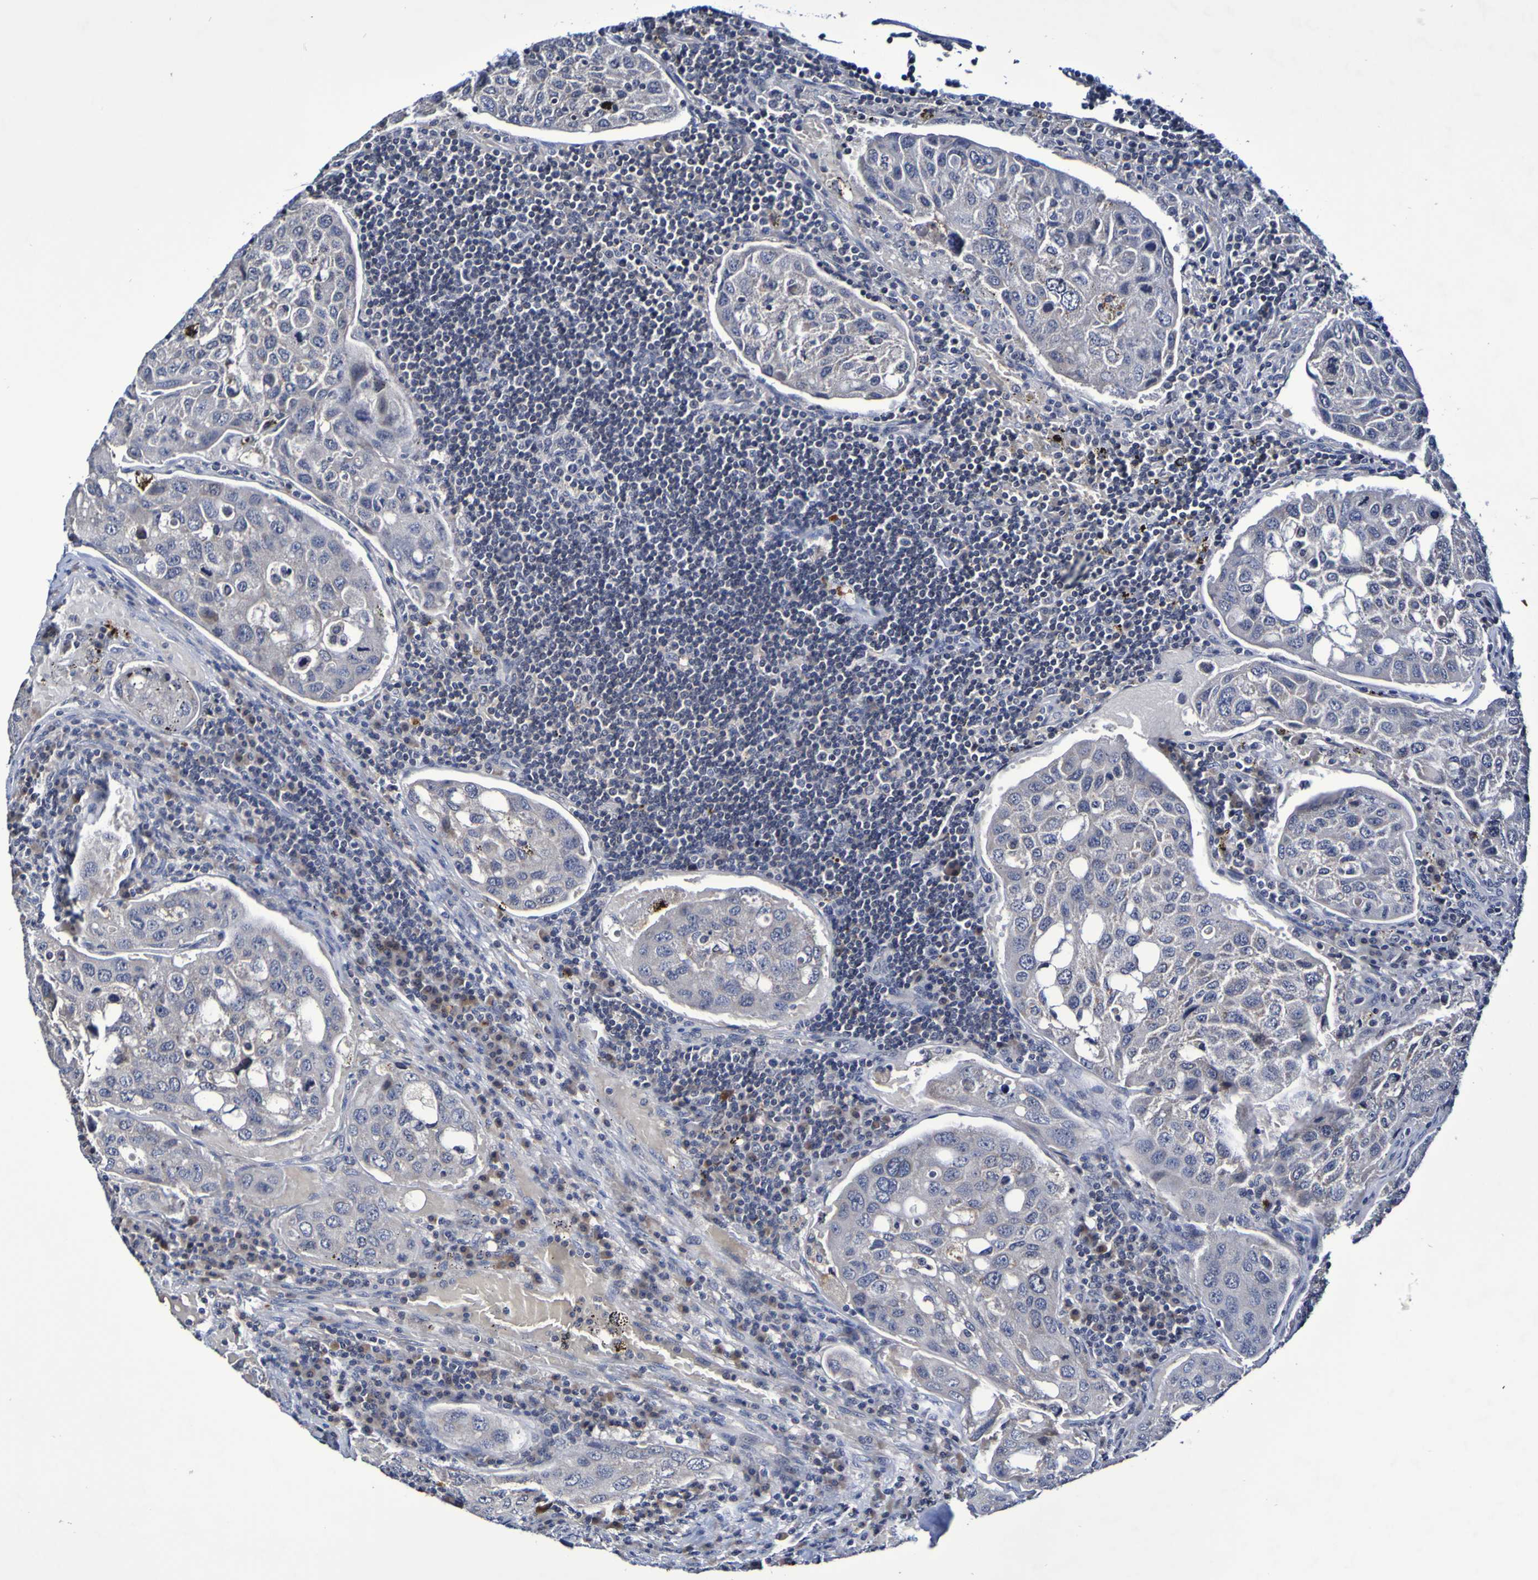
{"staining": {"intensity": "negative", "quantity": "none", "location": "none"}, "tissue": "urothelial cancer", "cell_type": "Tumor cells", "image_type": "cancer", "snomed": [{"axis": "morphology", "description": "Urothelial carcinoma, High grade"}, {"axis": "topography", "description": "Lymph node"}, {"axis": "topography", "description": "Urinary bladder"}], "caption": "This is an IHC micrograph of human urothelial cancer. There is no expression in tumor cells.", "gene": "PTP4A2", "patient": {"sex": "male", "age": 51}}